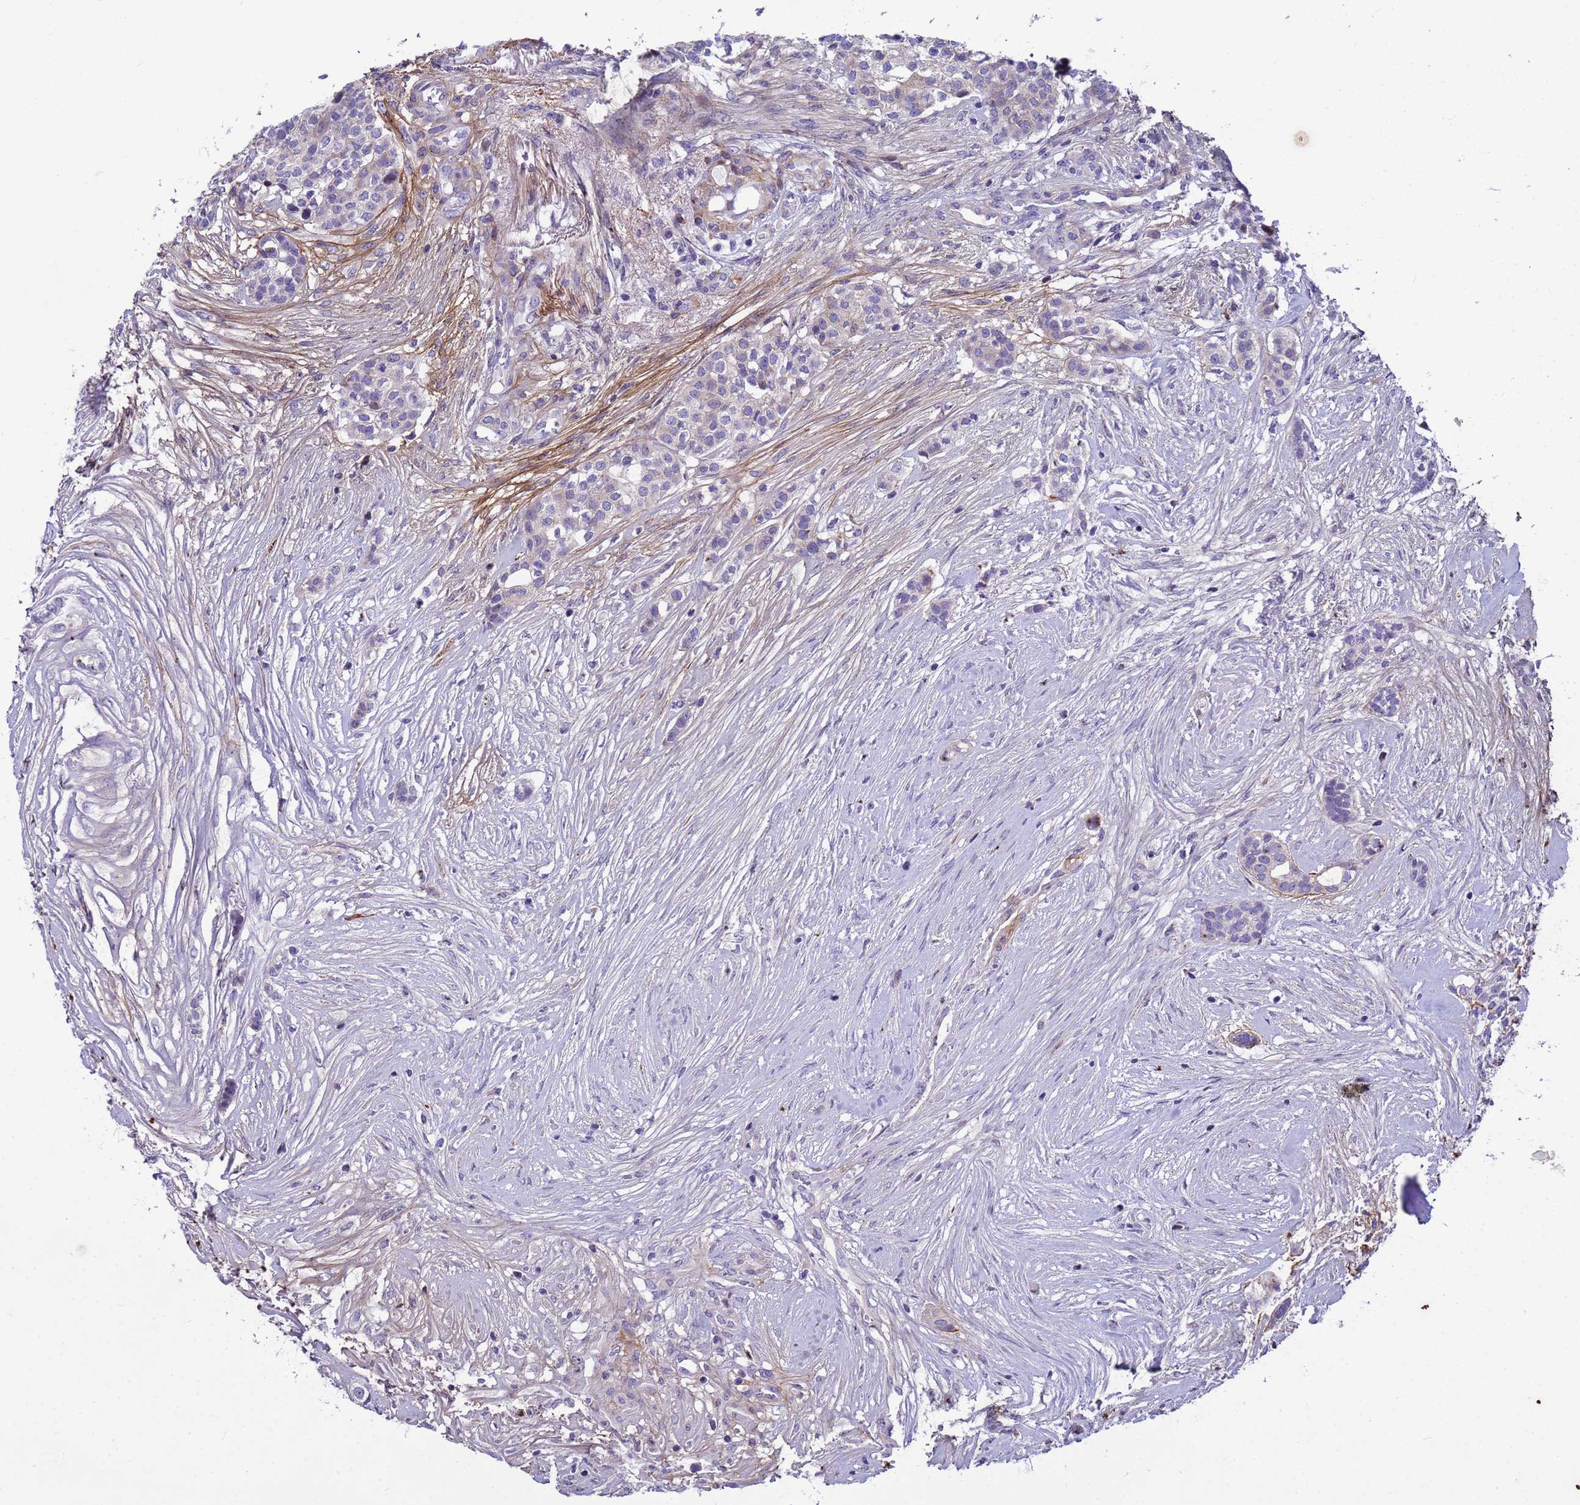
{"staining": {"intensity": "negative", "quantity": "none", "location": "none"}, "tissue": "head and neck cancer", "cell_type": "Tumor cells", "image_type": "cancer", "snomed": [{"axis": "morphology", "description": "Adenocarcinoma, NOS"}, {"axis": "topography", "description": "Head-Neck"}], "caption": "Immunohistochemical staining of head and neck adenocarcinoma displays no significant positivity in tumor cells.", "gene": "P2RX7", "patient": {"sex": "male", "age": 81}}